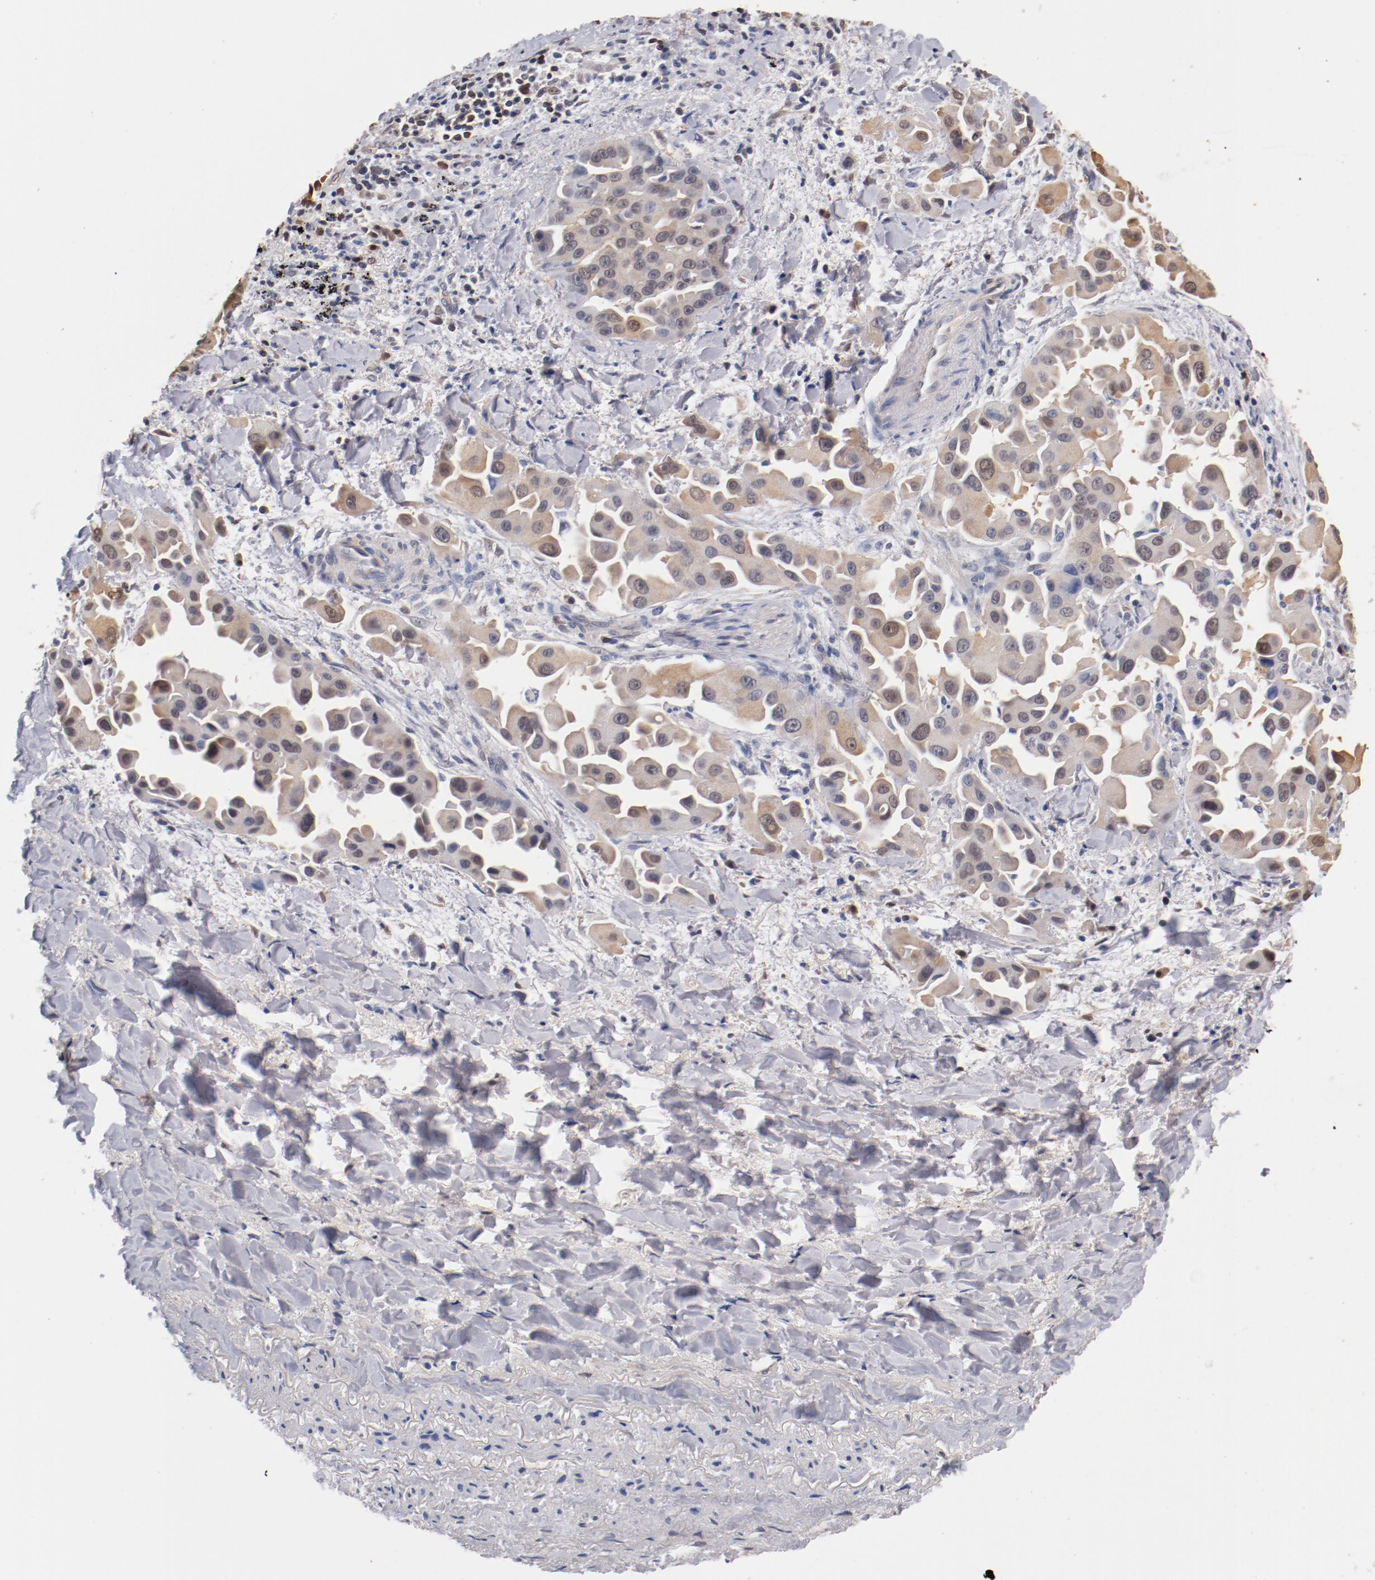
{"staining": {"intensity": "moderate", "quantity": "25%-75%", "location": "cytoplasmic/membranous"}, "tissue": "lung cancer", "cell_type": "Tumor cells", "image_type": "cancer", "snomed": [{"axis": "morphology", "description": "Normal tissue, NOS"}, {"axis": "morphology", "description": "Adenocarcinoma, NOS"}, {"axis": "topography", "description": "Bronchus"}], "caption": "IHC of human lung cancer exhibits medium levels of moderate cytoplasmic/membranous expression in approximately 25%-75% of tumor cells.", "gene": "MIF", "patient": {"sex": "male", "age": 68}}